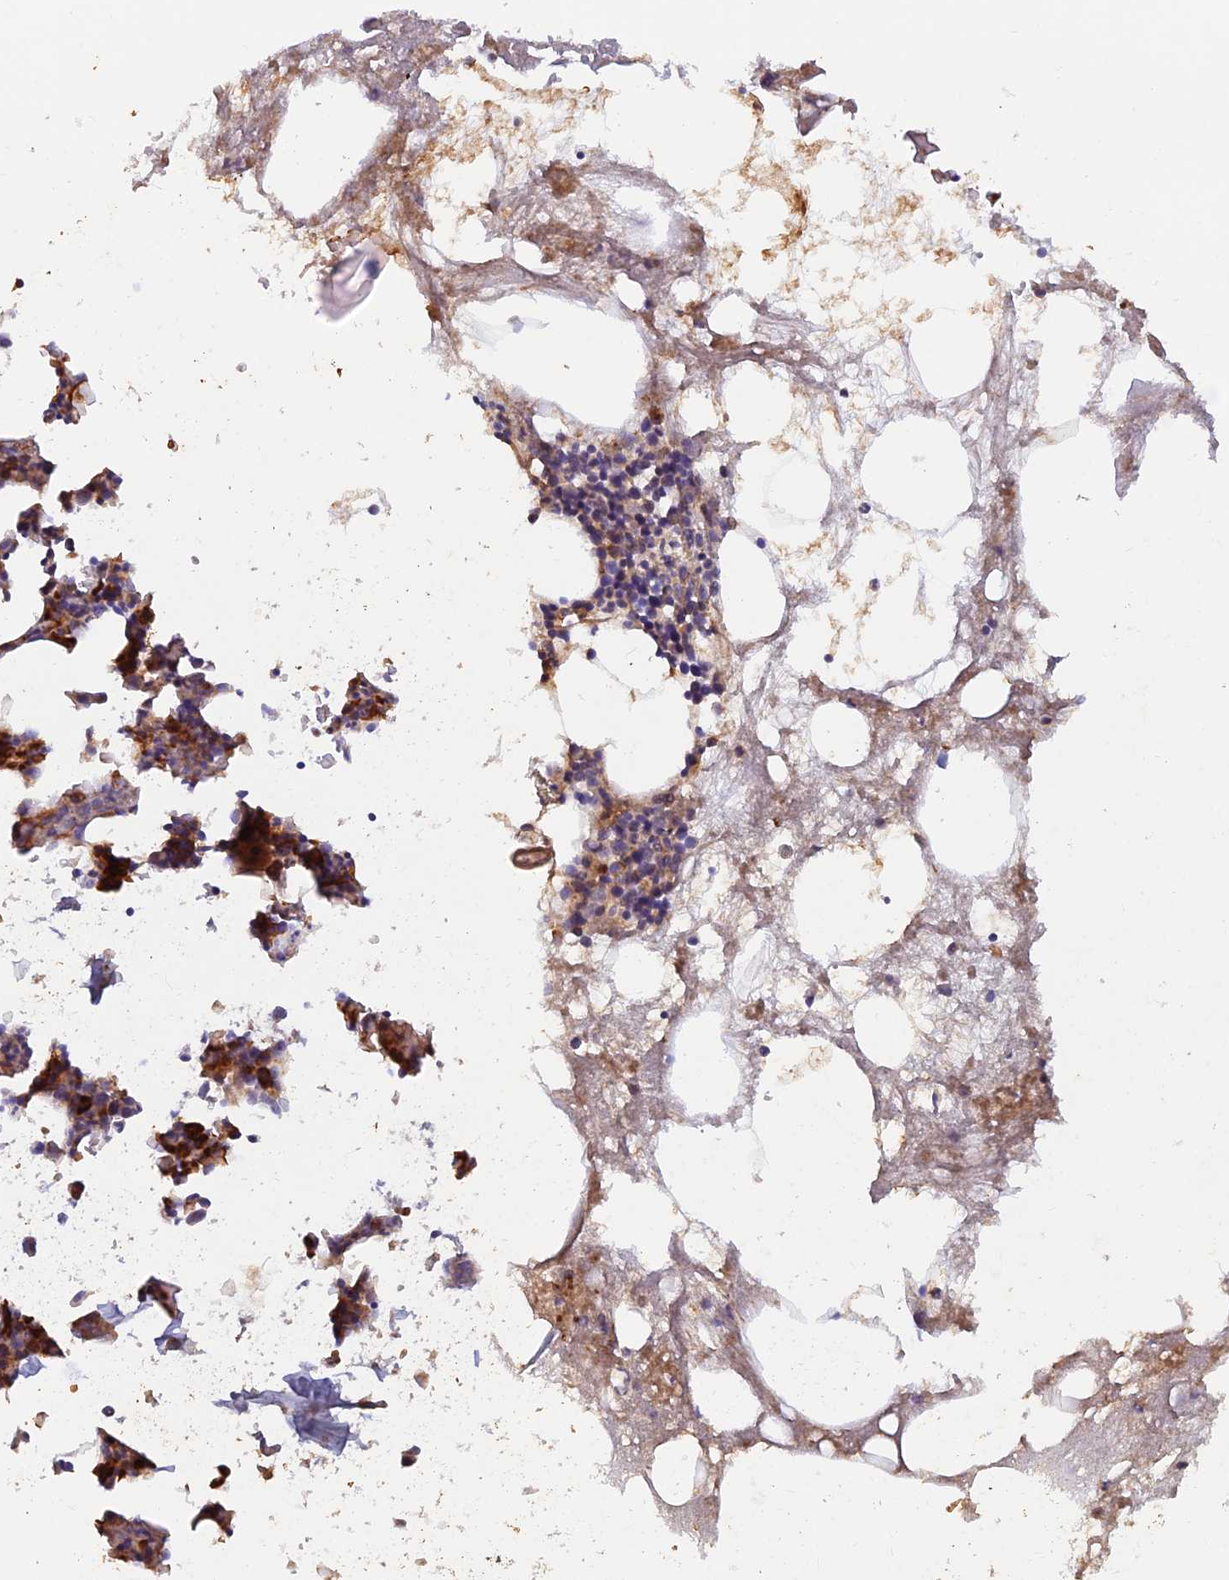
{"staining": {"intensity": "strong", "quantity": "<25%", "location": "cytoplasmic/membranous"}, "tissue": "bone marrow", "cell_type": "Hematopoietic cells", "image_type": "normal", "snomed": [{"axis": "morphology", "description": "Normal tissue, NOS"}, {"axis": "topography", "description": "Bone marrow"}], "caption": "The image shows staining of normal bone marrow, revealing strong cytoplasmic/membranous protein expression (brown color) within hematopoietic cells.", "gene": "GMCL1", "patient": {"sex": "male", "age": 78}}